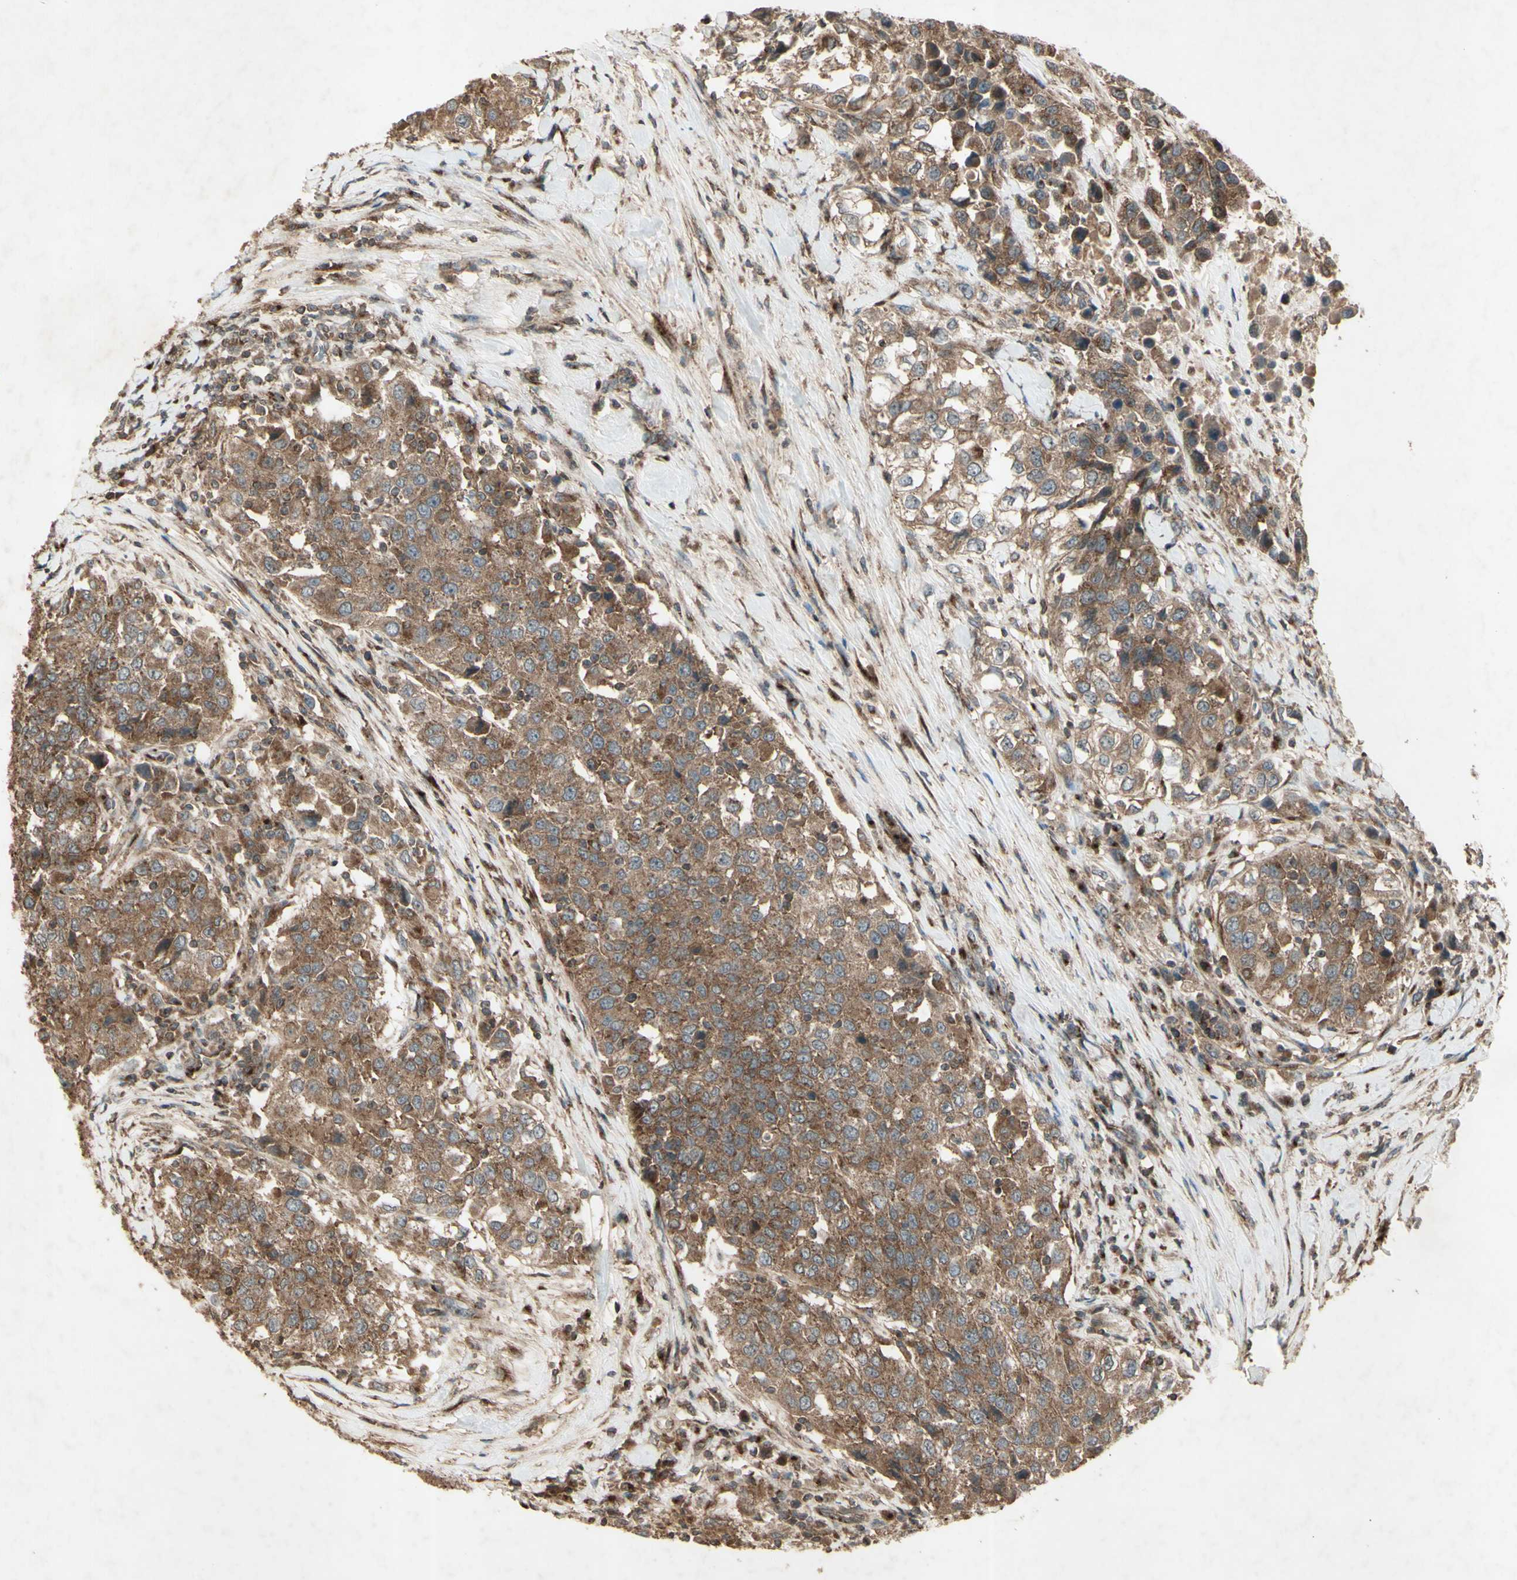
{"staining": {"intensity": "moderate", "quantity": ">75%", "location": "cytoplasmic/membranous"}, "tissue": "urothelial cancer", "cell_type": "Tumor cells", "image_type": "cancer", "snomed": [{"axis": "morphology", "description": "Urothelial carcinoma, High grade"}, {"axis": "topography", "description": "Urinary bladder"}], "caption": "IHC image of urothelial carcinoma (high-grade) stained for a protein (brown), which exhibits medium levels of moderate cytoplasmic/membranous positivity in about >75% of tumor cells.", "gene": "AP1G1", "patient": {"sex": "female", "age": 80}}